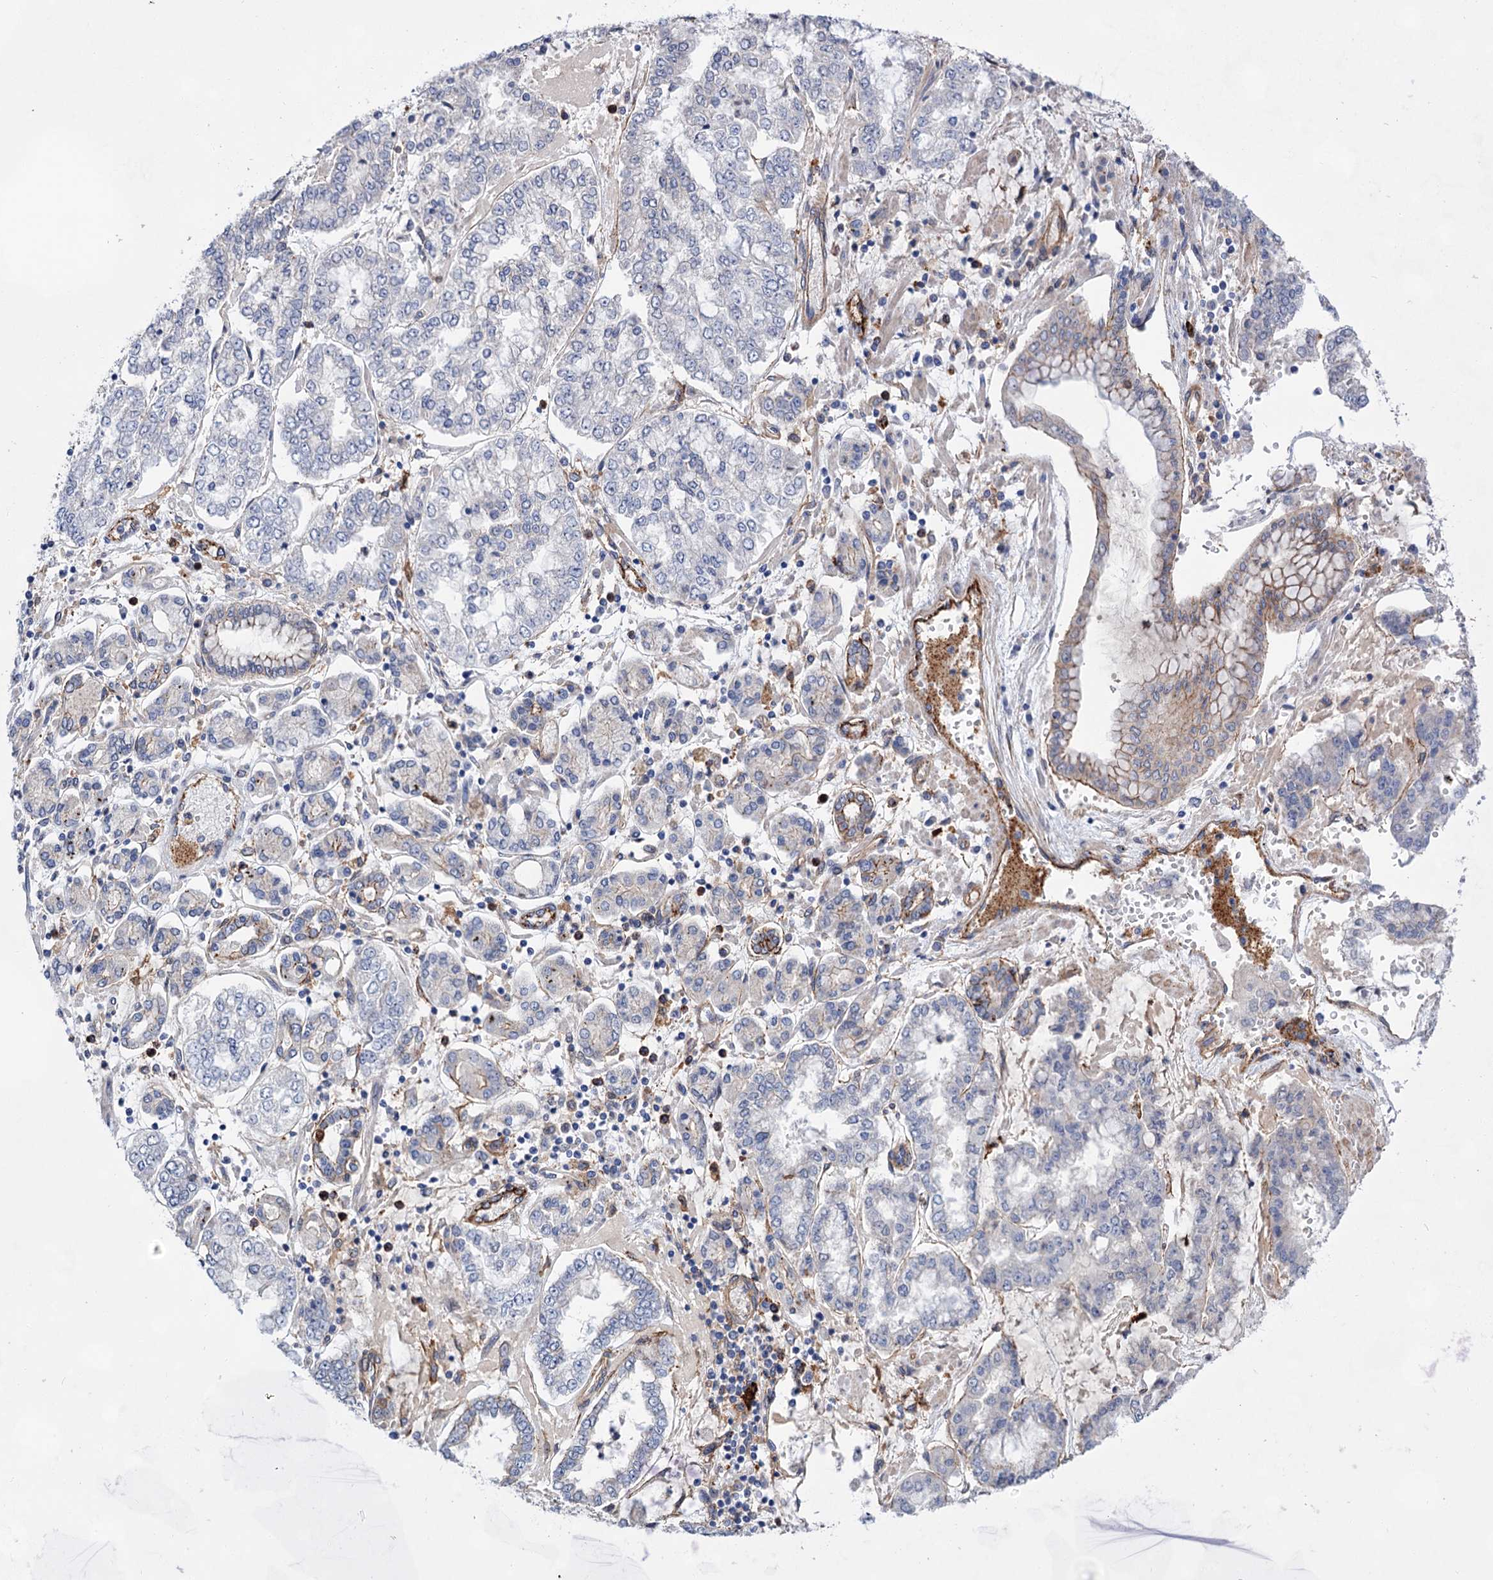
{"staining": {"intensity": "negative", "quantity": "none", "location": "none"}, "tissue": "stomach cancer", "cell_type": "Tumor cells", "image_type": "cancer", "snomed": [{"axis": "morphology", "description": "Adenocarcinoma, NOS"}, {"axis": "topography", "description": "Stomach"}], "caption": "Immunohistochemical staining of stomach cancer reveals no significant staining in tumor cells. (Brightfield microscopy of DAB (3,3'-diaminobenzidine) IHC at high magnification).", "gene": "TMTC3", "patient": {"sex": "male", "age": 76}}